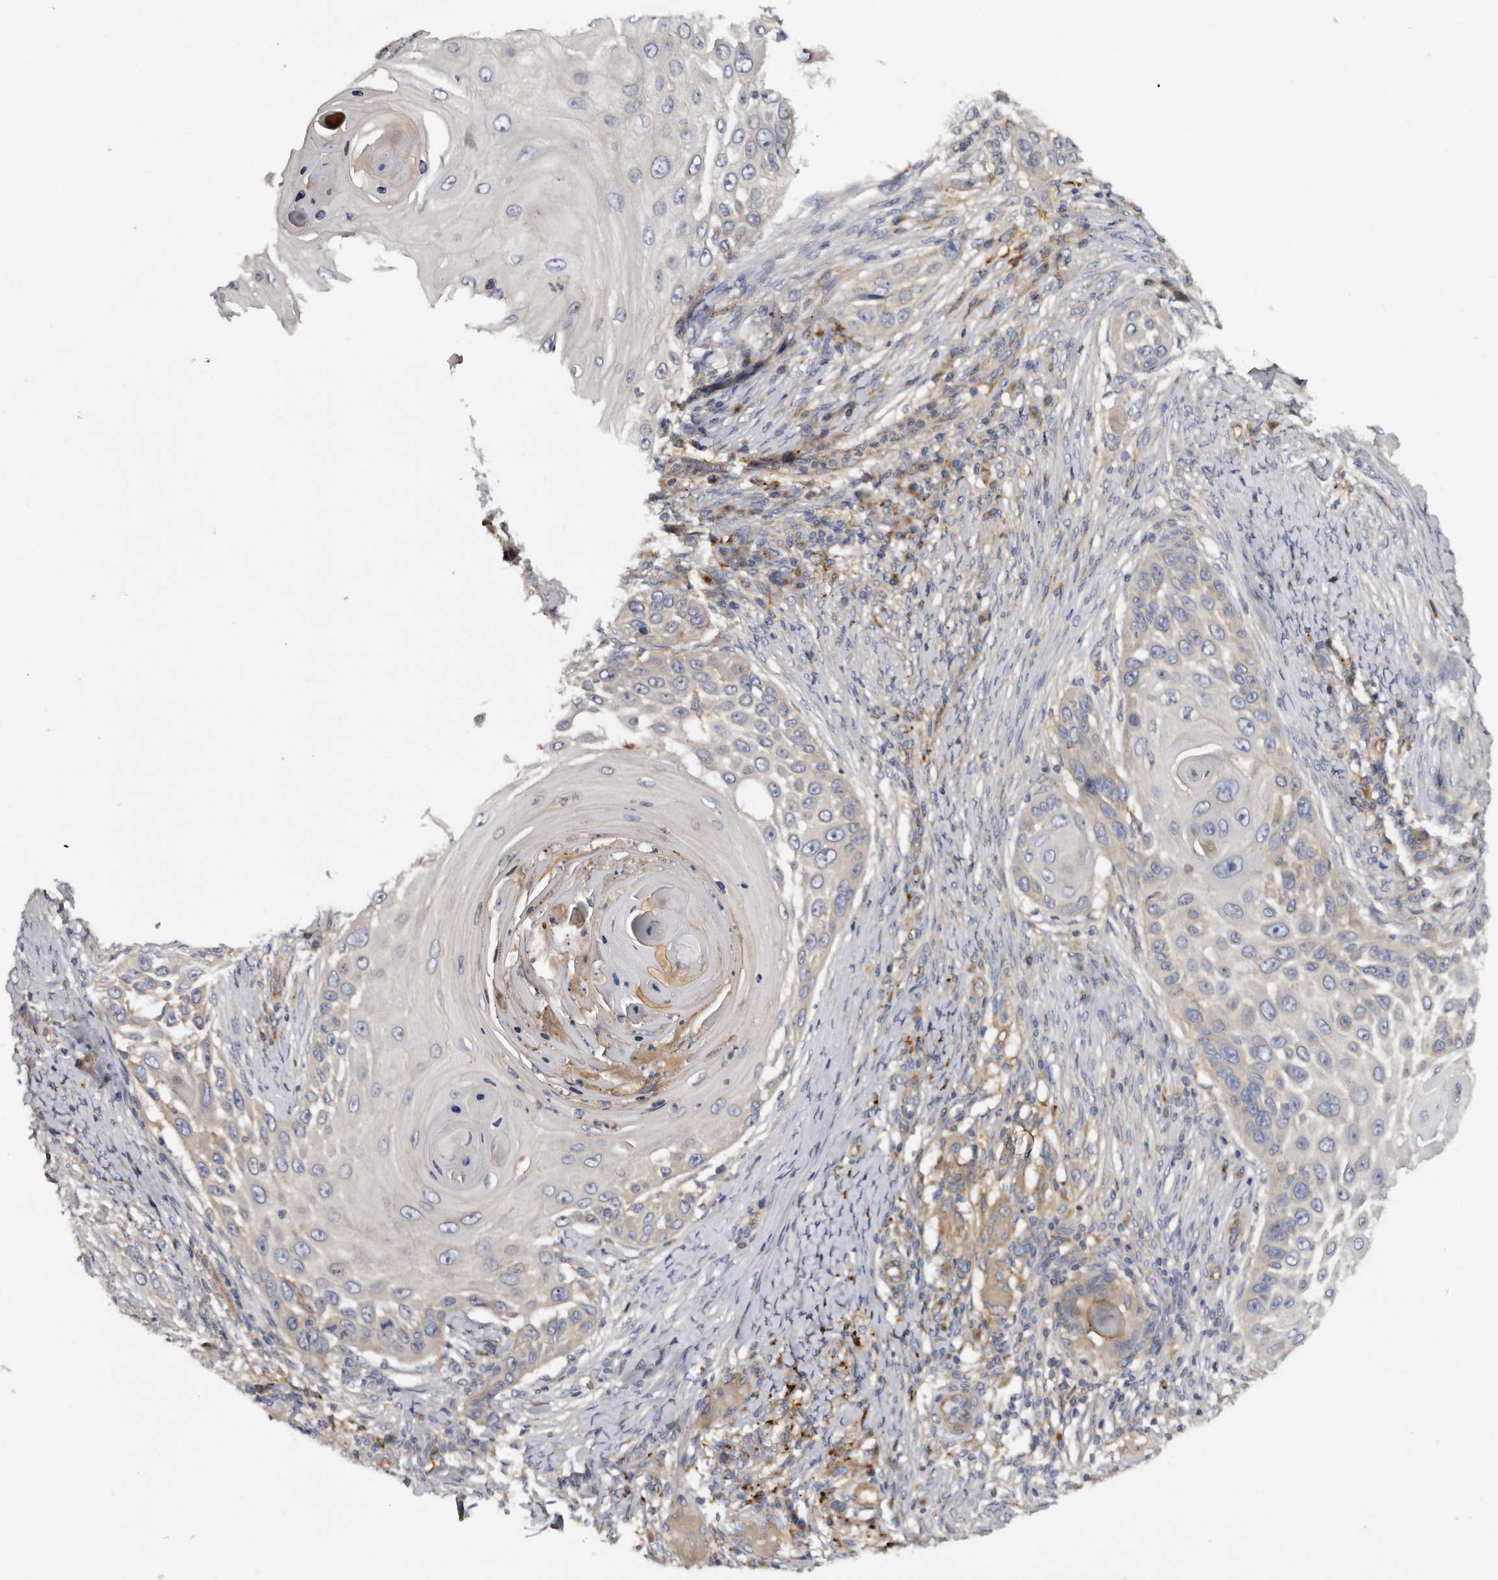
{"staining": {"intensity": "negative", "quantity": "none", "location": "none"}, "tissue": "skin cancer", "cell_type": "Tumor cells", "image_type": "cancer", "snomed": [{"axis": "morphology", "description": "Squamous cell carcinoma, NOS"}, {"axis": "topography", "description": "Skin"}], "caption": "This histopathology image is of skin squamous cell carcinoma stained with immunohistochemistry (IHC) to label a protein in brown with the nuclei are counter-stained blue. There is no staining in tumor cells.", "gene": "INKA2", "patient": {"sex": "female", "age": 44}}